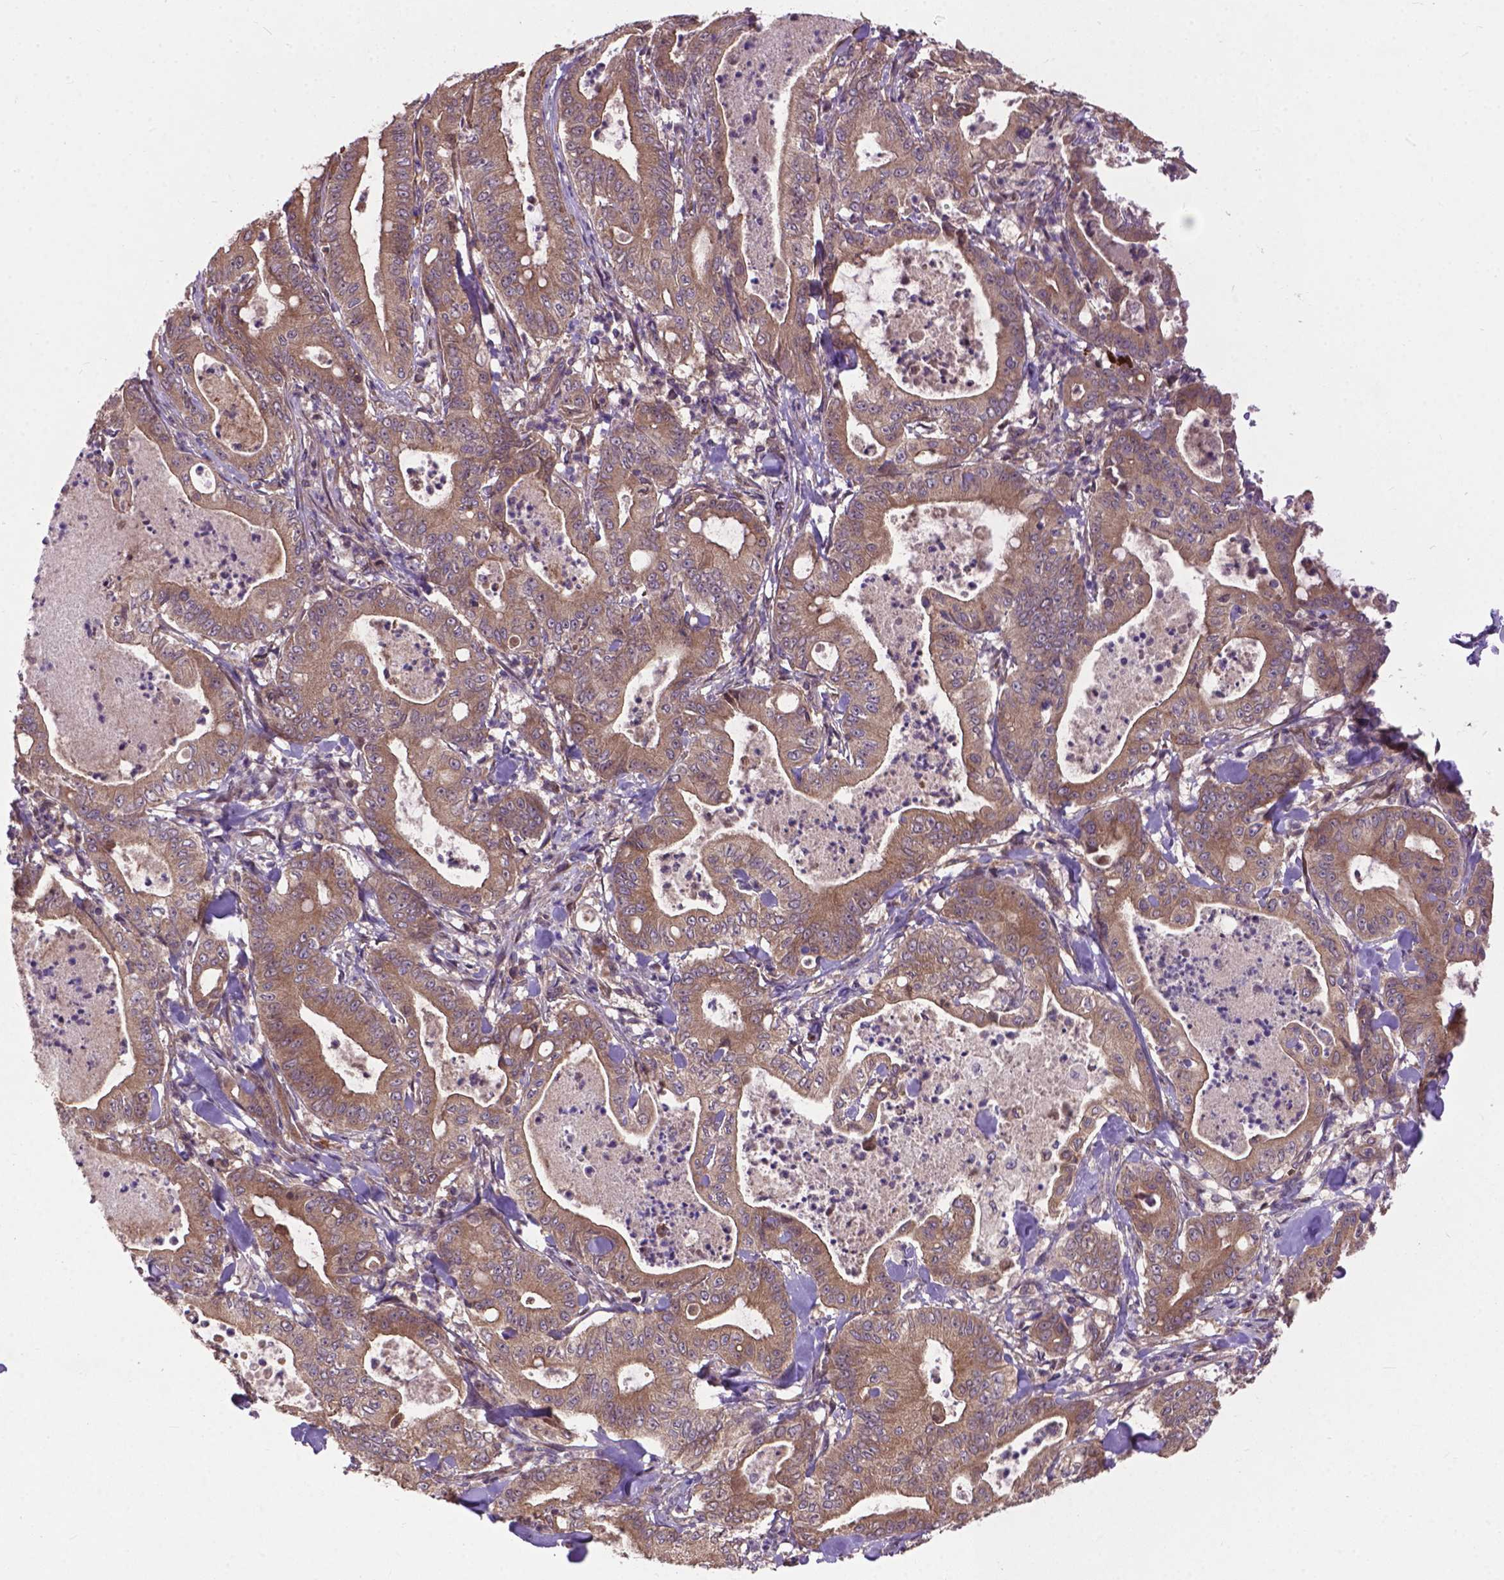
{"staining": {"intensity": "moderate", "quantity": ">75%", "location": "cytoplasmic/membranous"}, "tissue": "pancreatic cancer", "cell_type": "Tumor cells", "image_type": "cancer", "snomed": [{"axis": "morphology", "description": "Adenocarcinoma, NOS"}, {"axis": "topography", "description": "Pancreas"}], "caption": "IHC photomicrograph of pancreatic cancer stained for a protein (brown), which reveals medium levels of moderate cytoplasmic/membranous positivity in approximately >75% of tumor cells.", "gene": "ZNF616", "patient": {"sex": "male", "age": 71}}